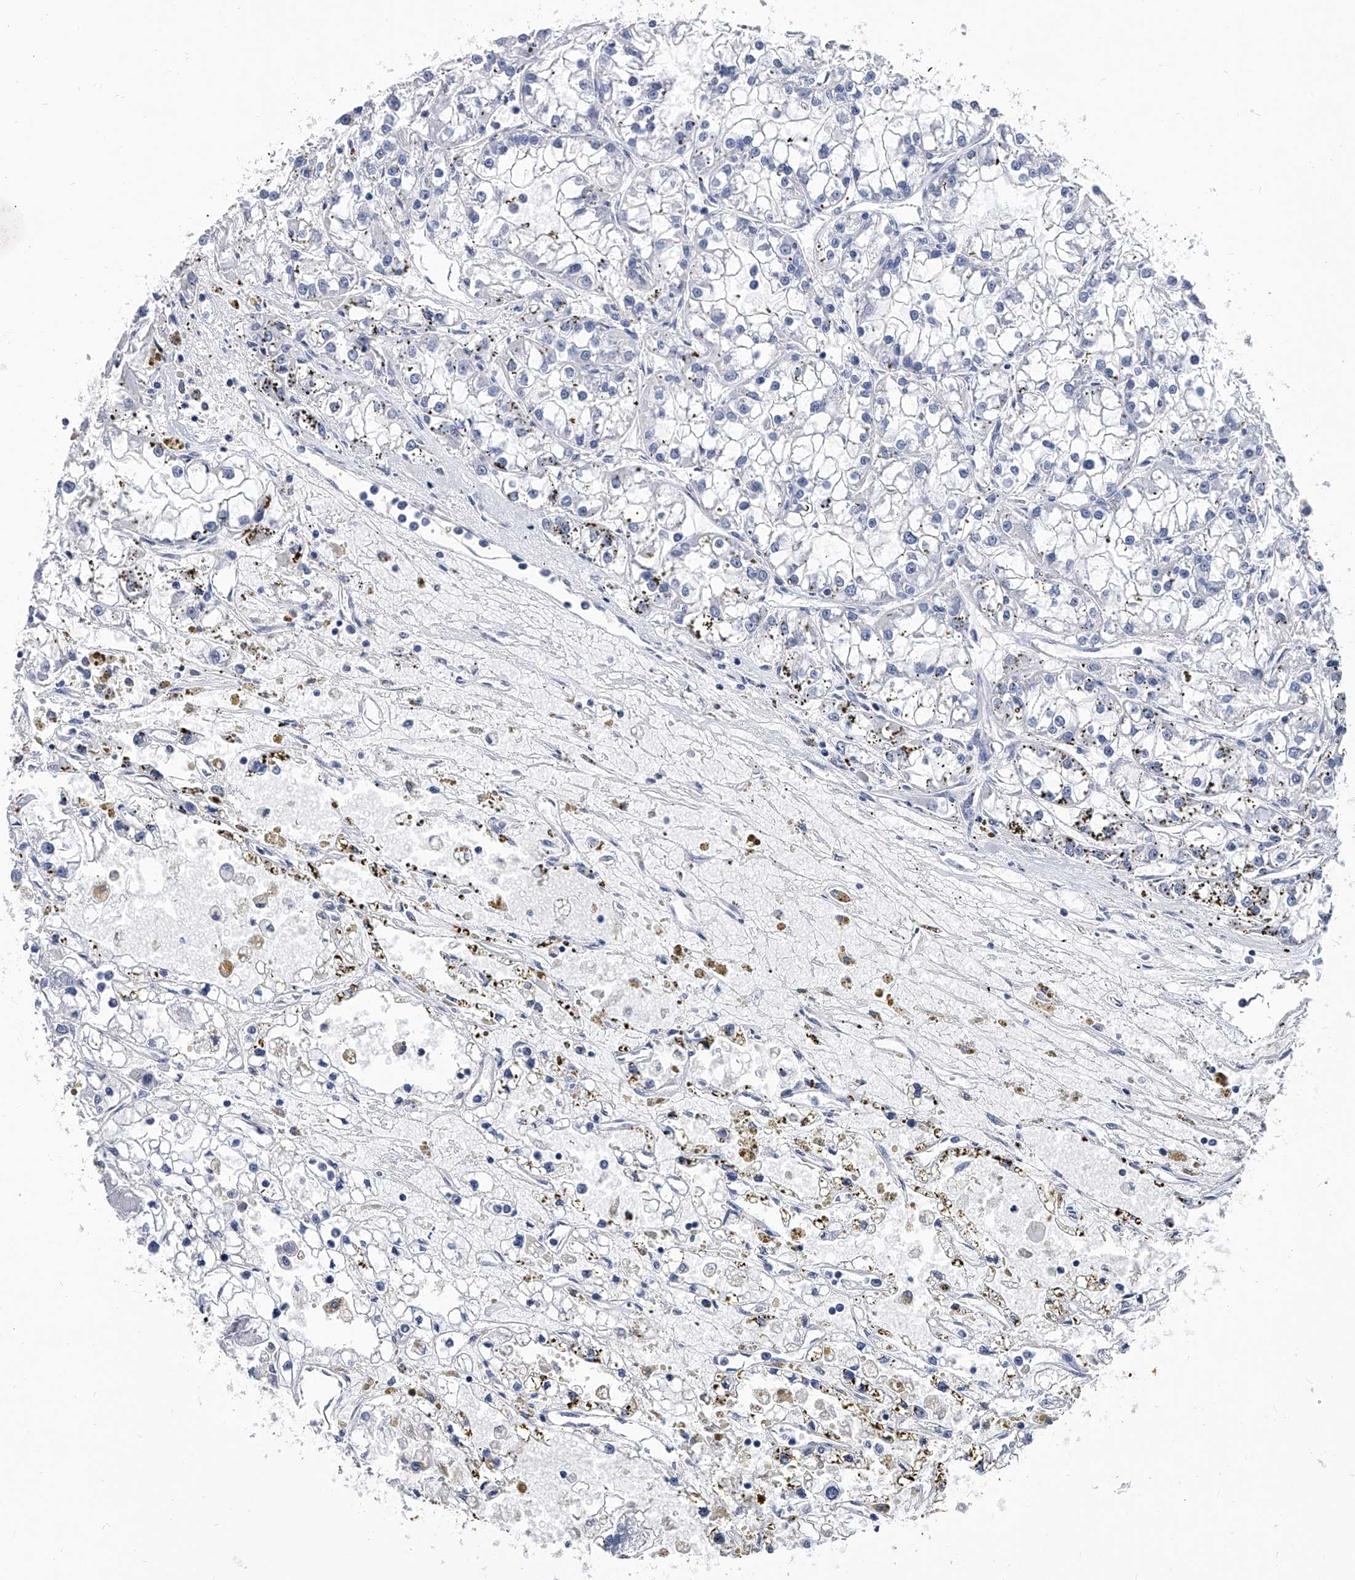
{"staining": {"intensity": "negative", "quantity": "none", "location": "none"}, "tissue": "renal cancer", "cell_type": "Tumor cells", "image_type": "cancer", "snomed": [{"axis": "morphology", "description": "Adenocarcinoma, NOS"}, {"axis": "topography", "description": "Kidney"}], "caption": "Renal cancer was stained to show a protein in brown. There is no significant positivity in tumor cells.", "gene": "EFCAB7", "patient": {"sex": "female", "age": 52}}